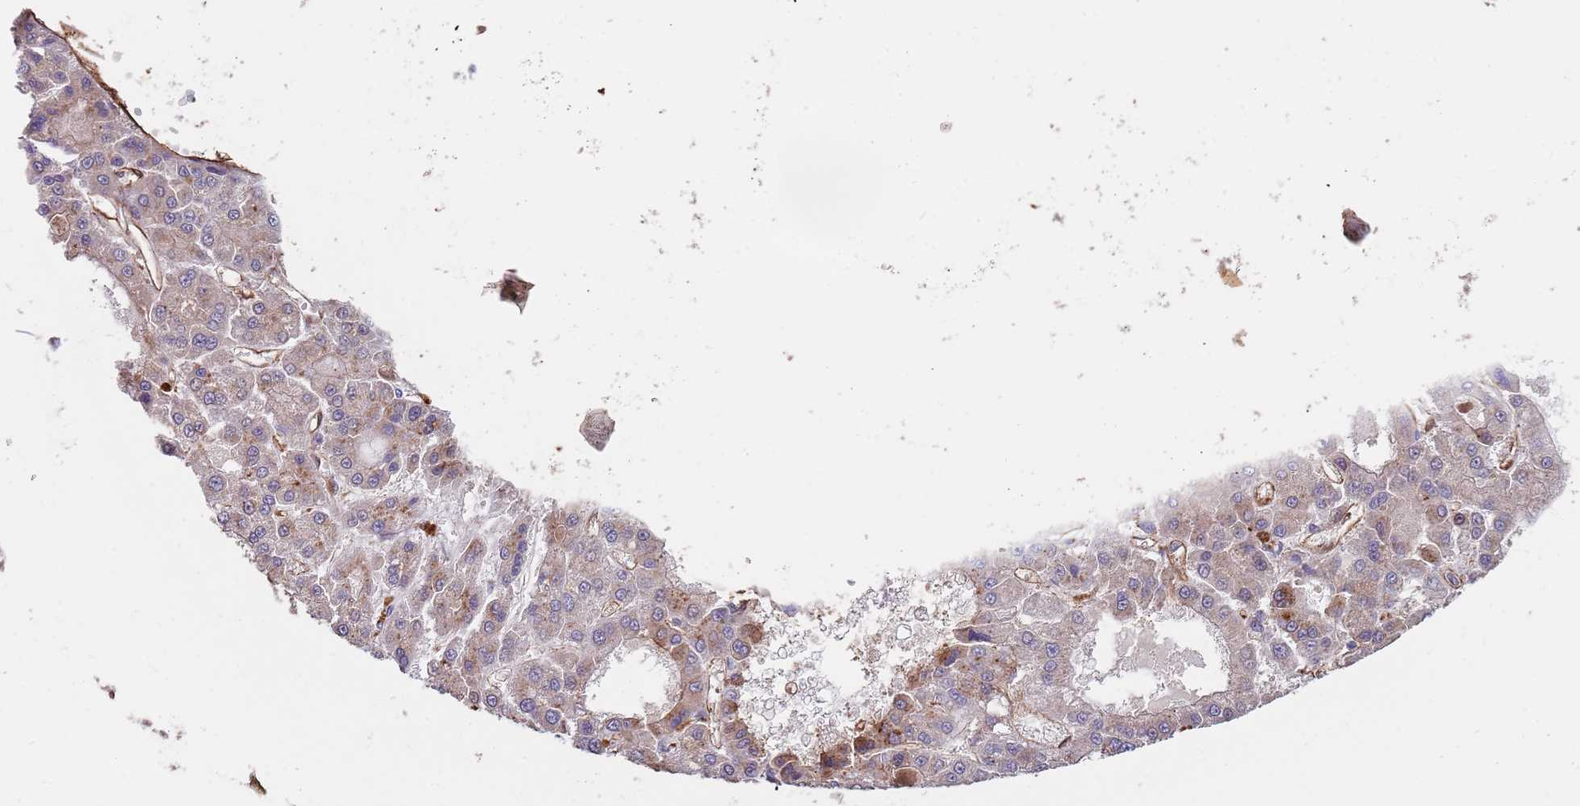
{"staining": {"intensity": "moderate", "quantity": "<25%", "location": "cytoplasmic/membranous"}, "tissue": "liver cancer", "cell_type": "Tumor cells", "image_type": "cancer", "snomed": [{"axis": "morphology", "description": "Carcinoma, Hepatocellular, NOS"}, {"axis": "topography", "description": "Liver"}], "caption": "Moderate cytoplasmic/membranous expression for a protein is identified in about <25% of tumor cells of liver cancer using immunohistochemistry (IHC).", "gene": "BPNT1", "patient": {"sex": "male", "age": 70}}